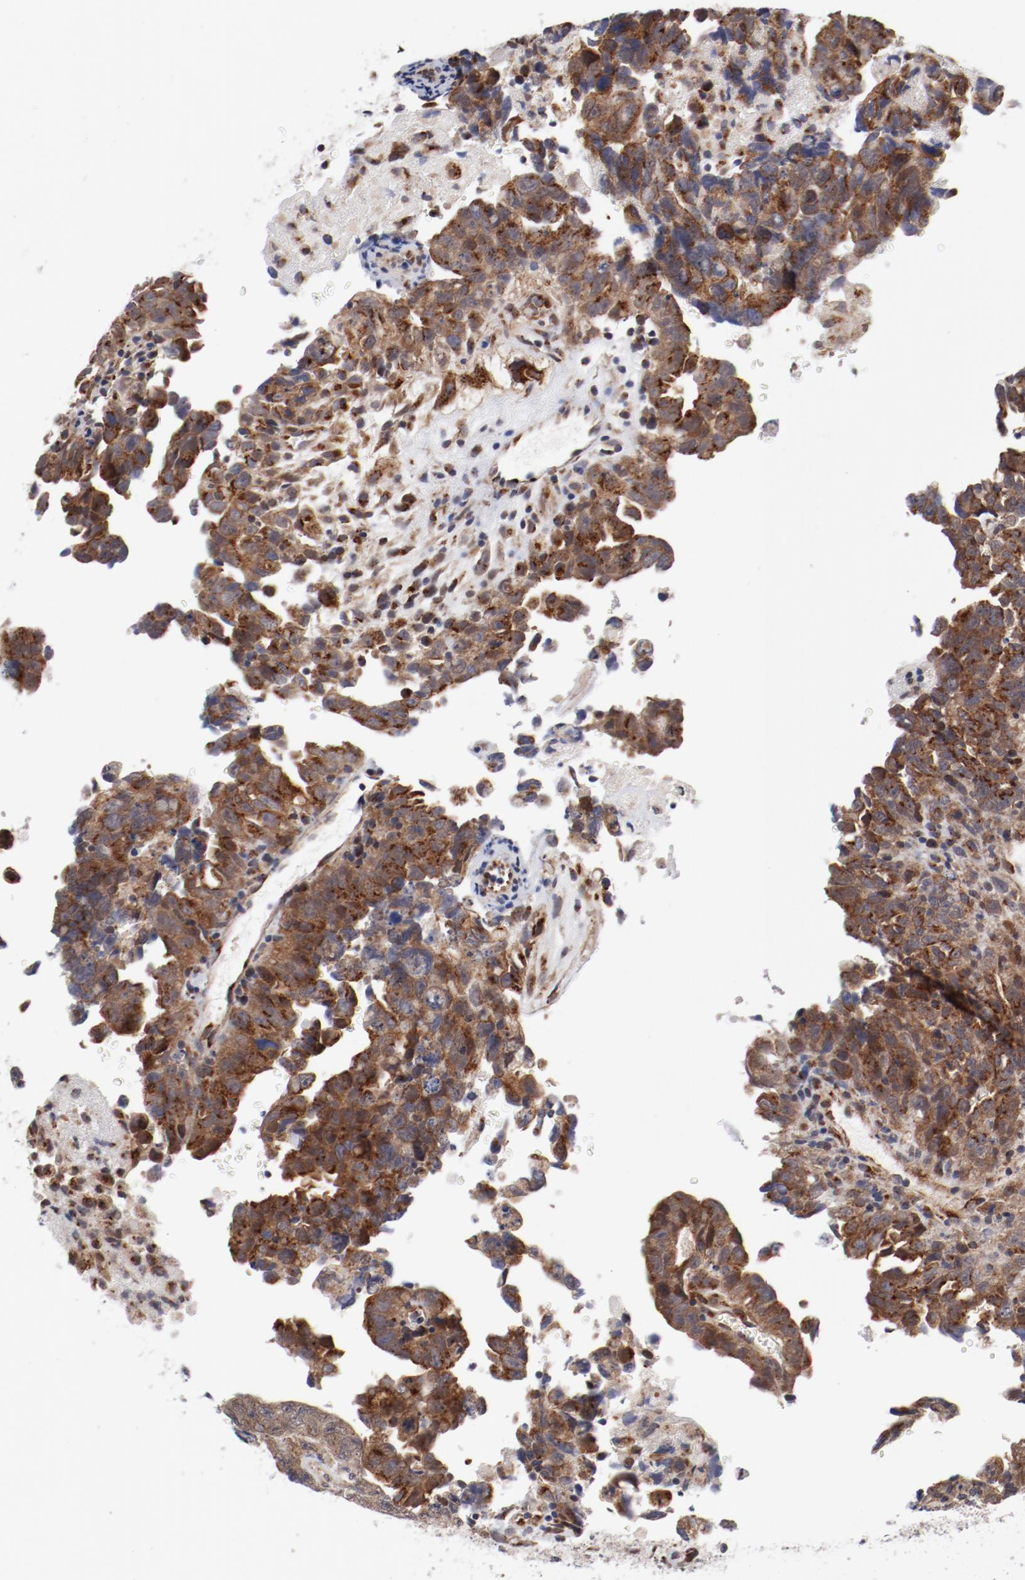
{"staining": {"intensity": "moderate", "quantity": ">75%", "location": "cytoplasmic/membranous"}, "tissue": "testis cancer", "cell_type": "Tumor cells", "image_type": "cancer", "snomed": [{"axis": "morphology", "description": "Carcinoma, Embryonal, NOS"}, {"axis": "topography", "description": "Testis"}], "caption": "Tumor cells display medium levels of moderate cytoplasmic/membranous staining in approximately >75% of cells in embryonal carcinoma (testis).", "gene": "RPL12", "patient": {"sex": "male", "age": 28}}